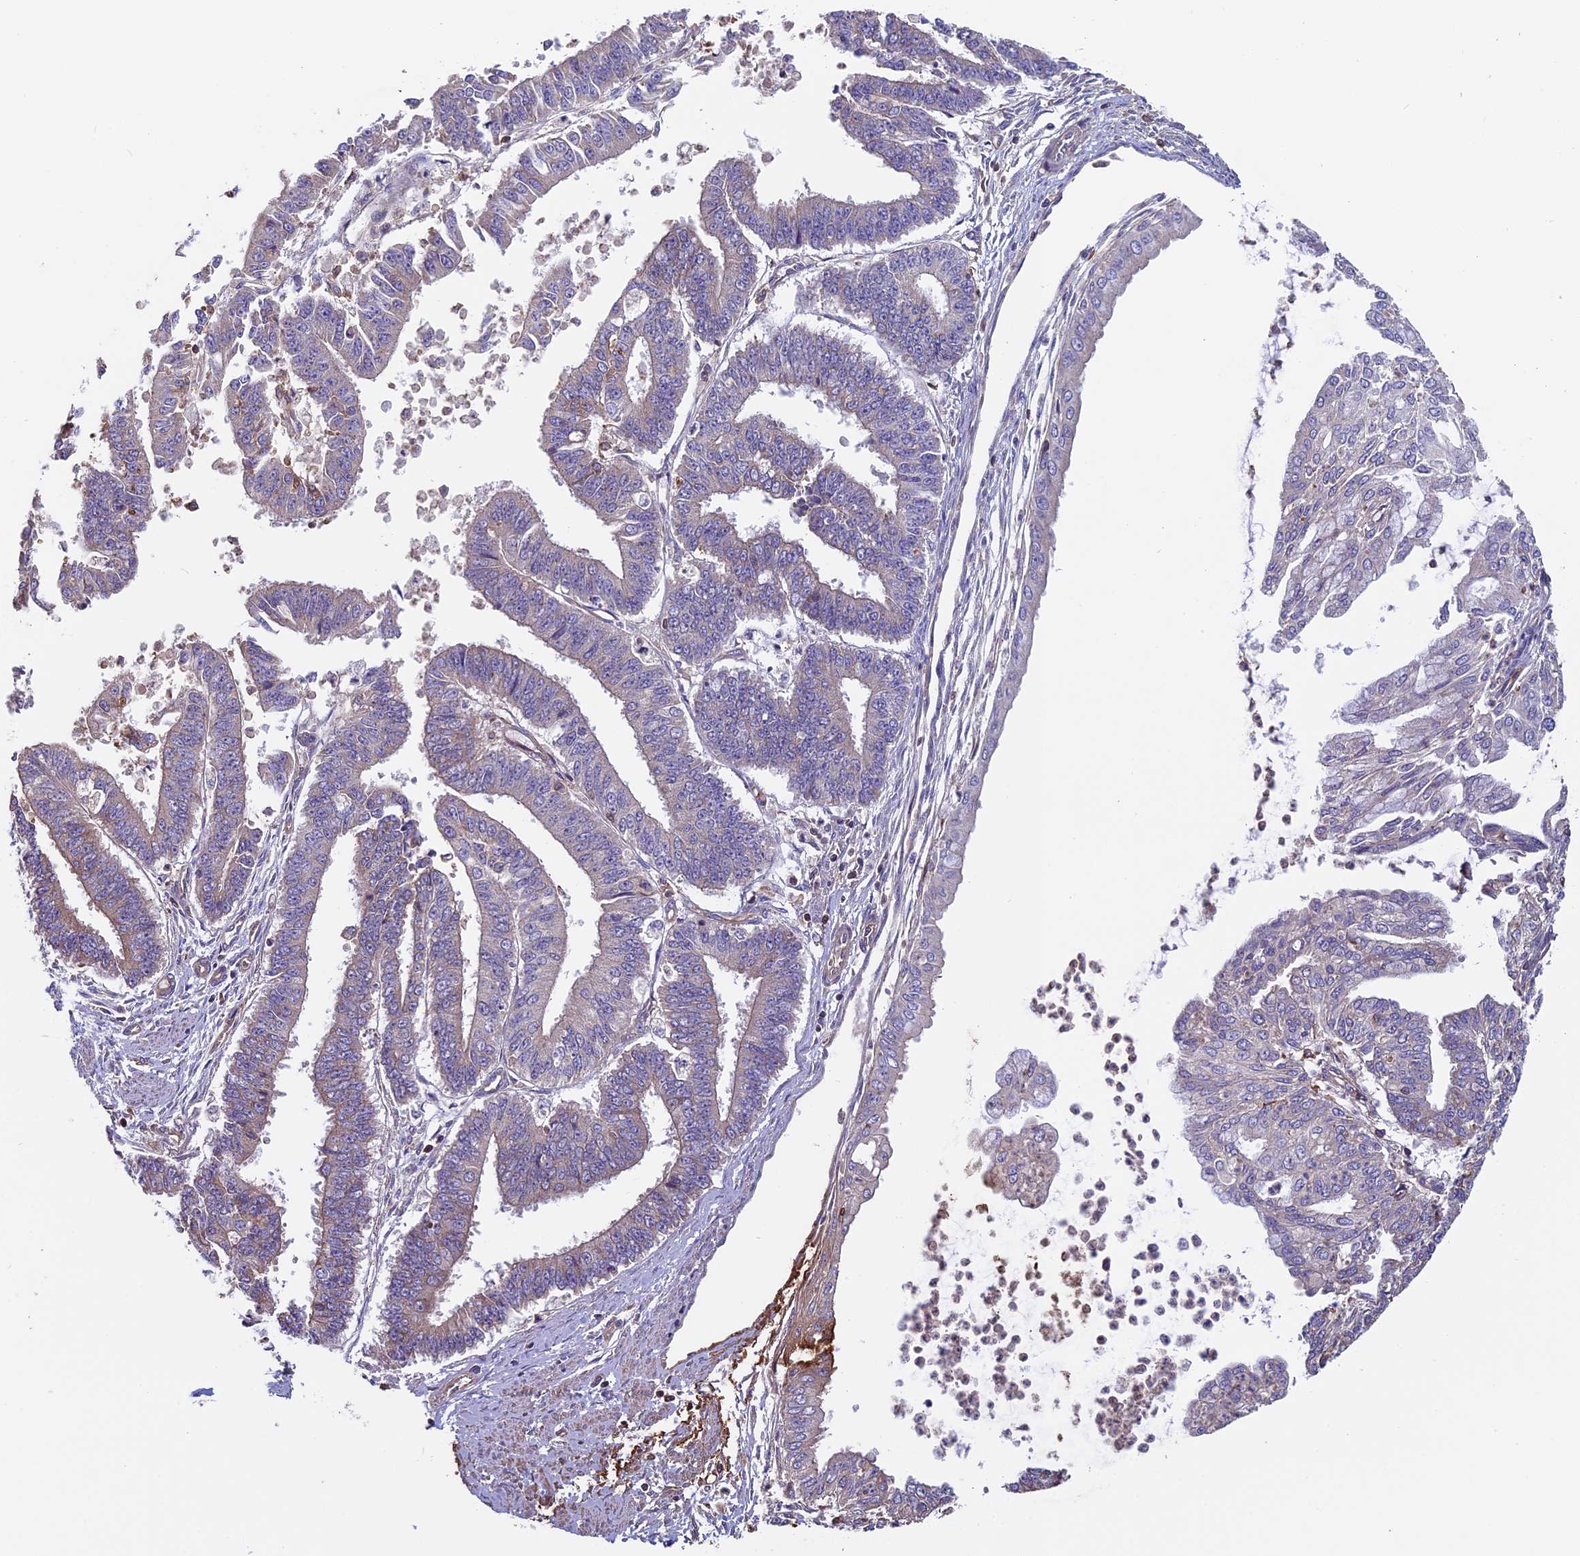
{"staining": {"intensity": "weak", "quantity": "<25%", "location": "cytoplasmic/membranous"}, "tissue": "endometrial cancer", "cell_type": "Tumor cells", "image_type": "cancer", "snomed": [{"axis": "morphology", "description": "Adenocarcinoma, NOS"}, {"axis": "topography", "description": "Endometrium"}], "caption": "Immunohistochemistry histopathology image of human adenocarcinoma (endometrial) stained for a protein (brown), which reveals no staining in tumor cells.", "gene": "CCDC153", "patient": {"sex": "female", "age": 73}}